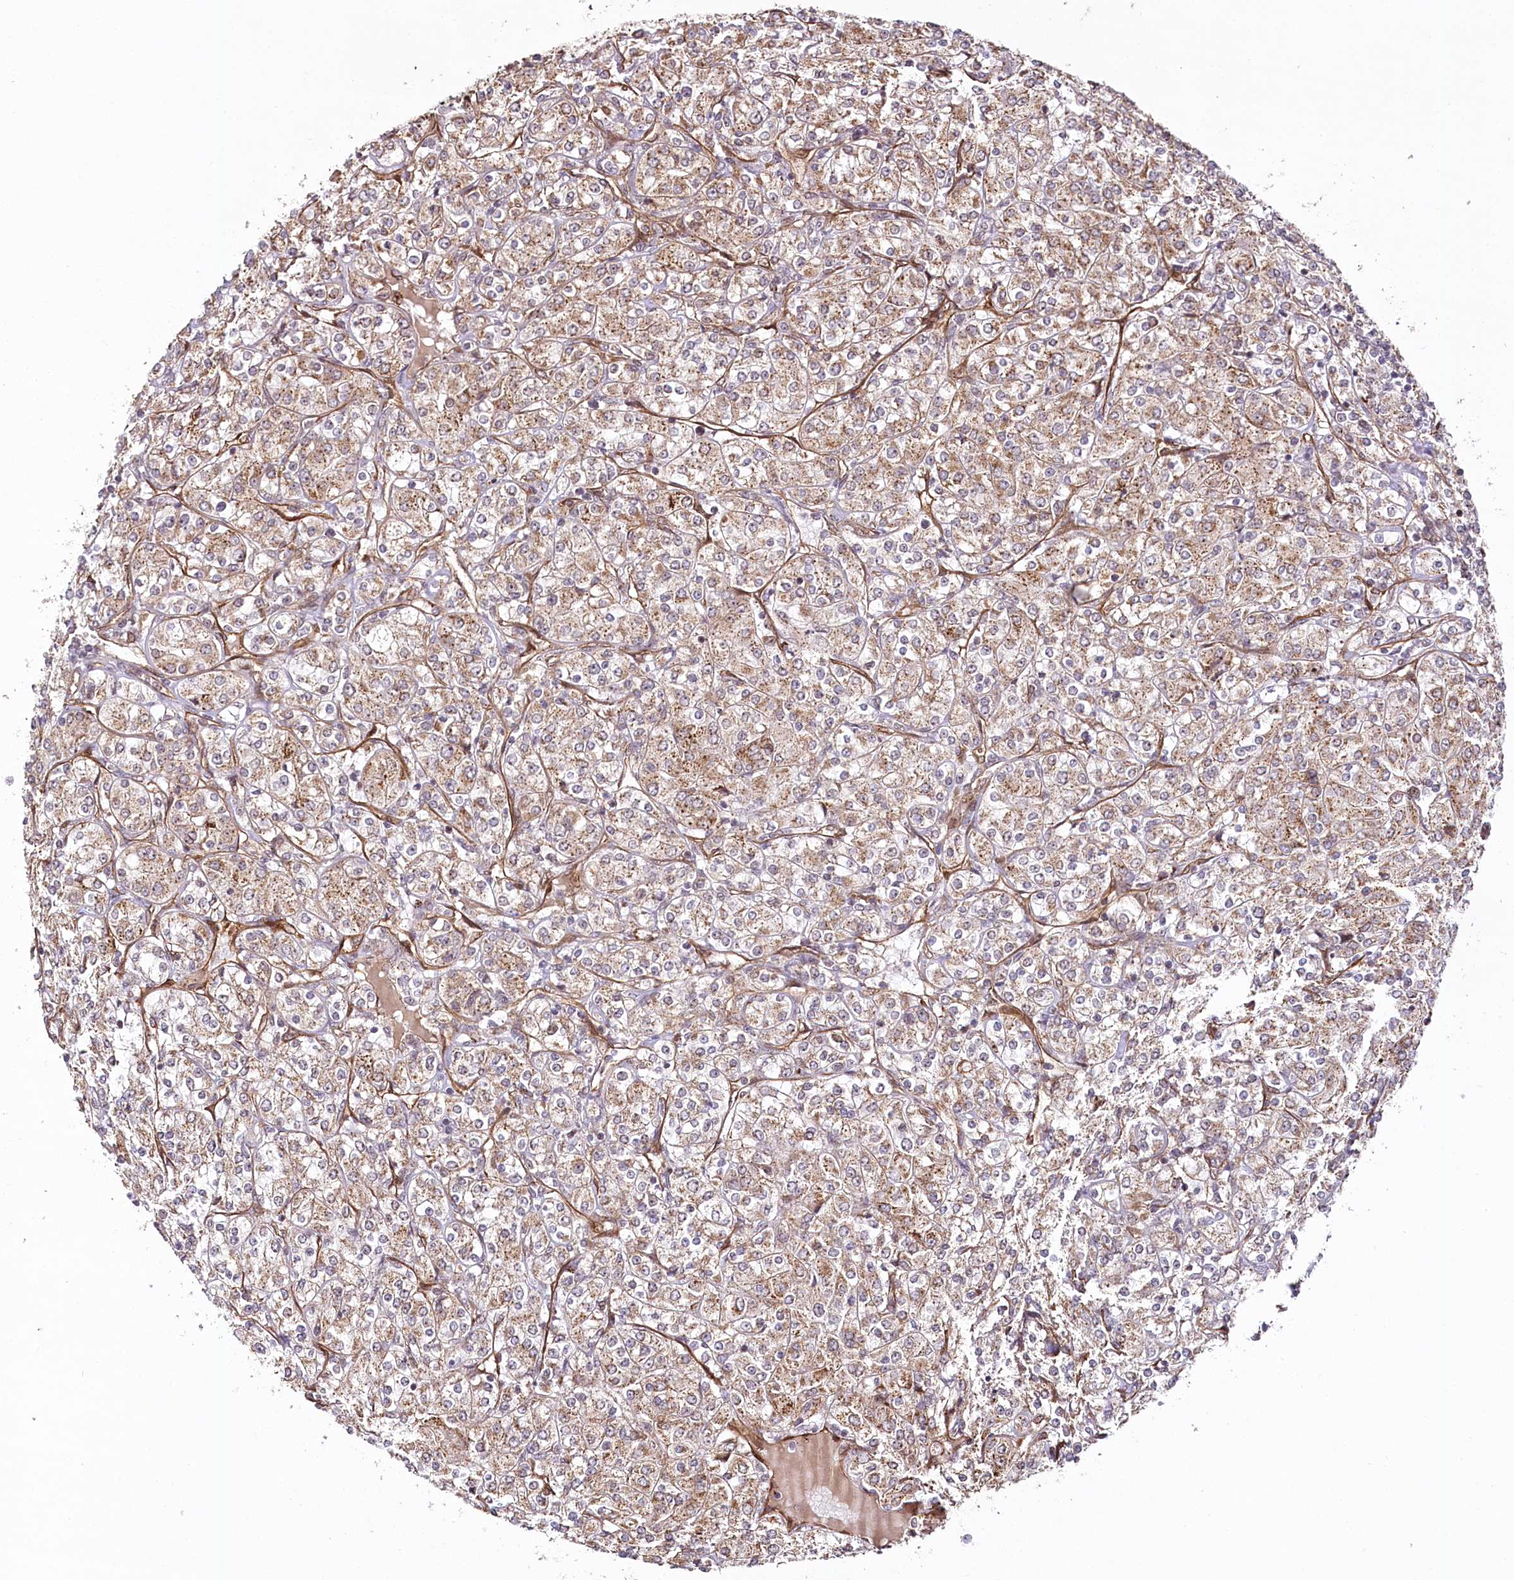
{"staining": {"intensity": "weak", "quantity": ">75%", "location": "cytoplasmic/membranous"}, "tissue": "renal cancer", "cell_type": "Tumor cells", "image_type": "cancer", "snomed": [{"axis": "morphology", "description": "Adenocarcinoma, NOS"}, {"axis": "topography", "description": "Kidney"}], "caption": "High-magnification brightfield microscopy of renal cancer (adenocarcinoma) stained with DAB (brown) and counterstained with hematoxylin (blue). tumor cells exhibit weak cytoplasmic/membranous positivity is appreciated in approximately>75% of cells.", "gene": "COPG1", "patient": {"sex": "male", "age": 77}}